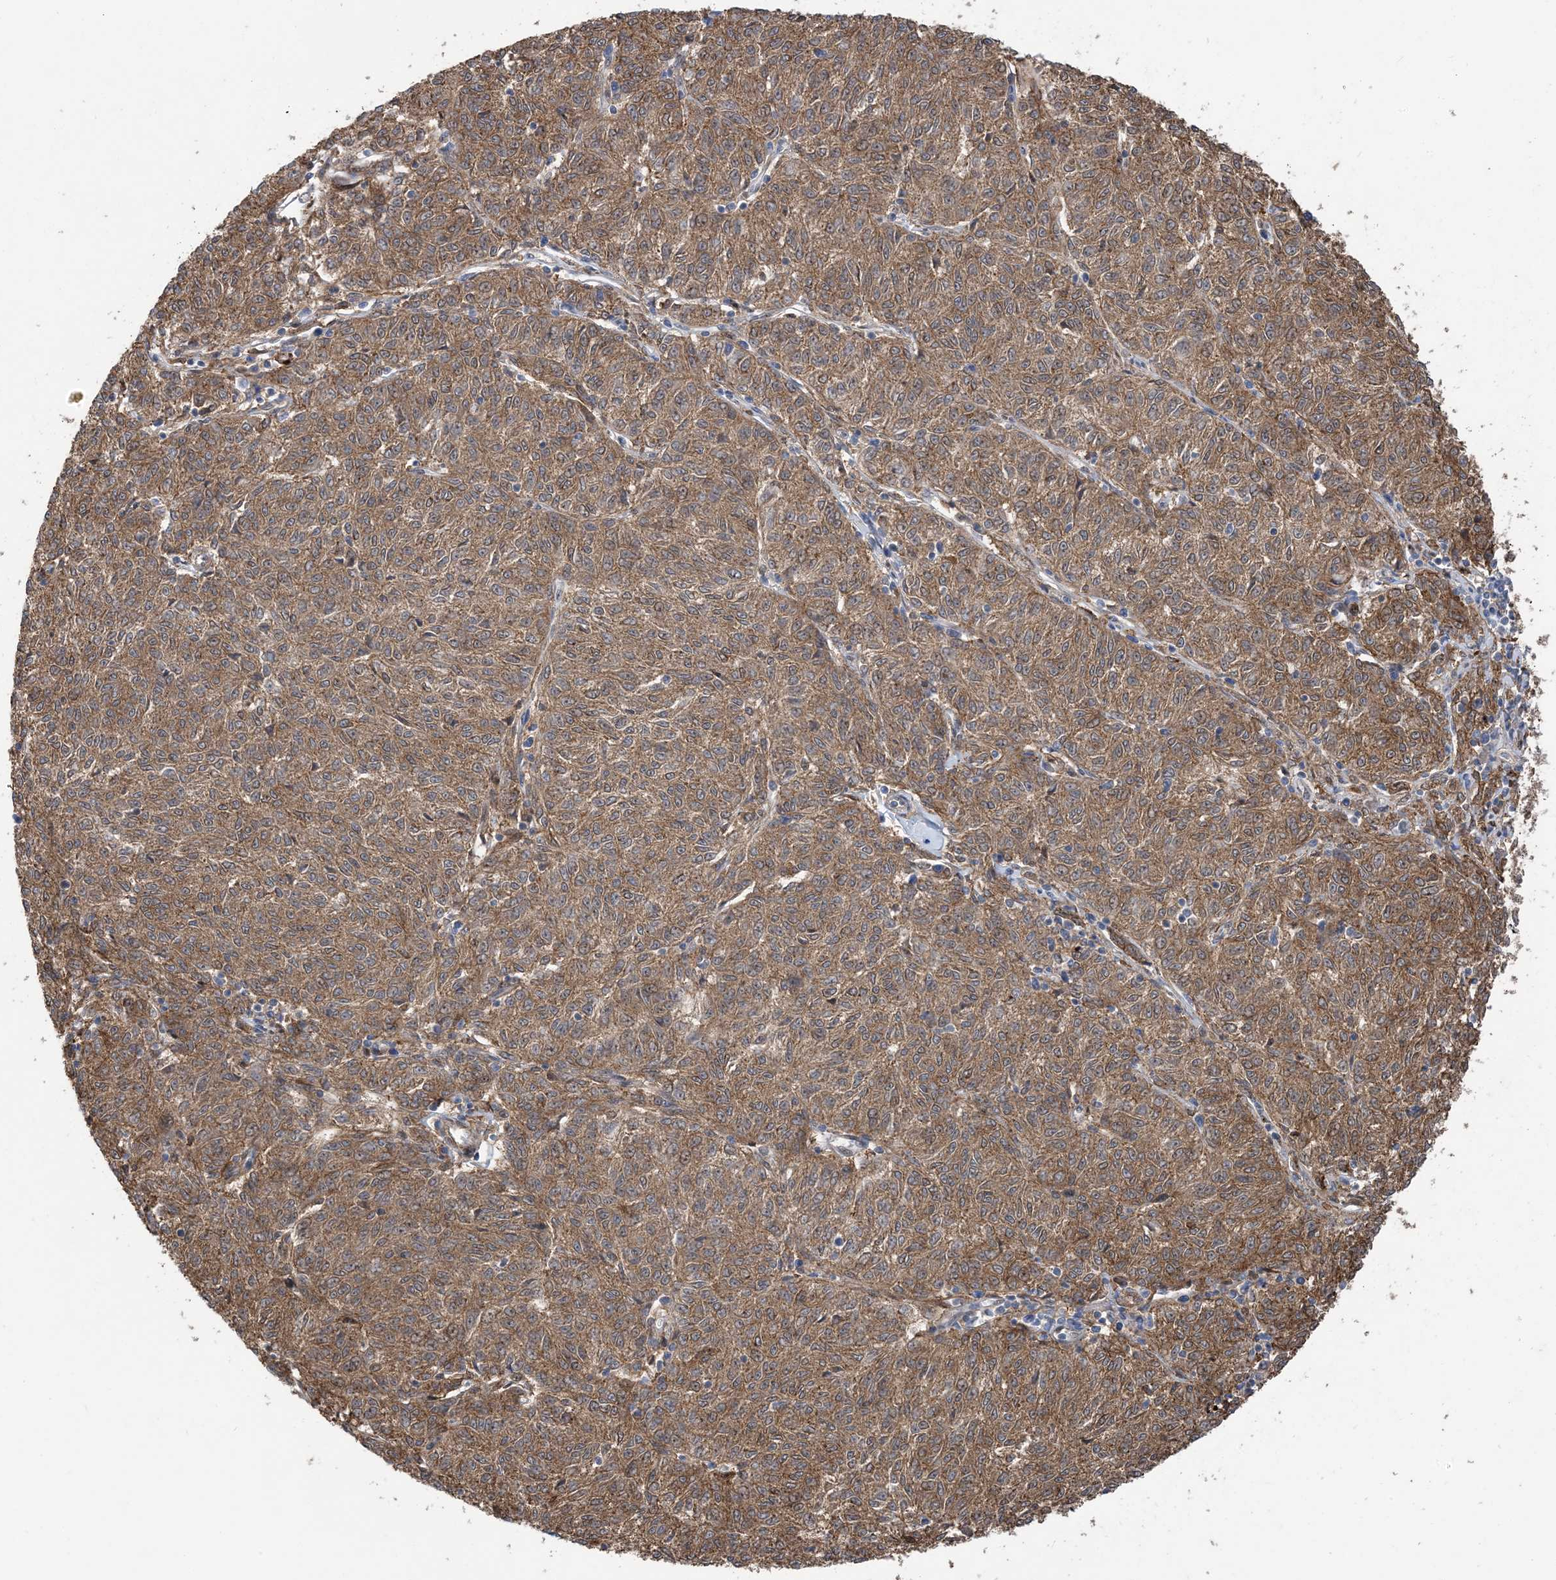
{"staining": {"intensity": "moderate", "quantity": ">75%", "location": "cytoplasmic/membranous"}, "tissue": "melanoma", "cell_type": "Tumor cells", "image_type": "cancer", "snomed": [{"axis": "morphology", "description": "Malignant melanoma, NOS"}, {"axis": "topography", "description": "Skin"}], "caption": "This histopathology image displays melanoma stained with IHC to label a protein in brown. The cytoplasmic/membranous of tumor cells show moderate positivity for the protein. Nuclei are counter-stained blue.", "gene": "HS1BP3", "patient": {"sex": "female", "age": 72}}